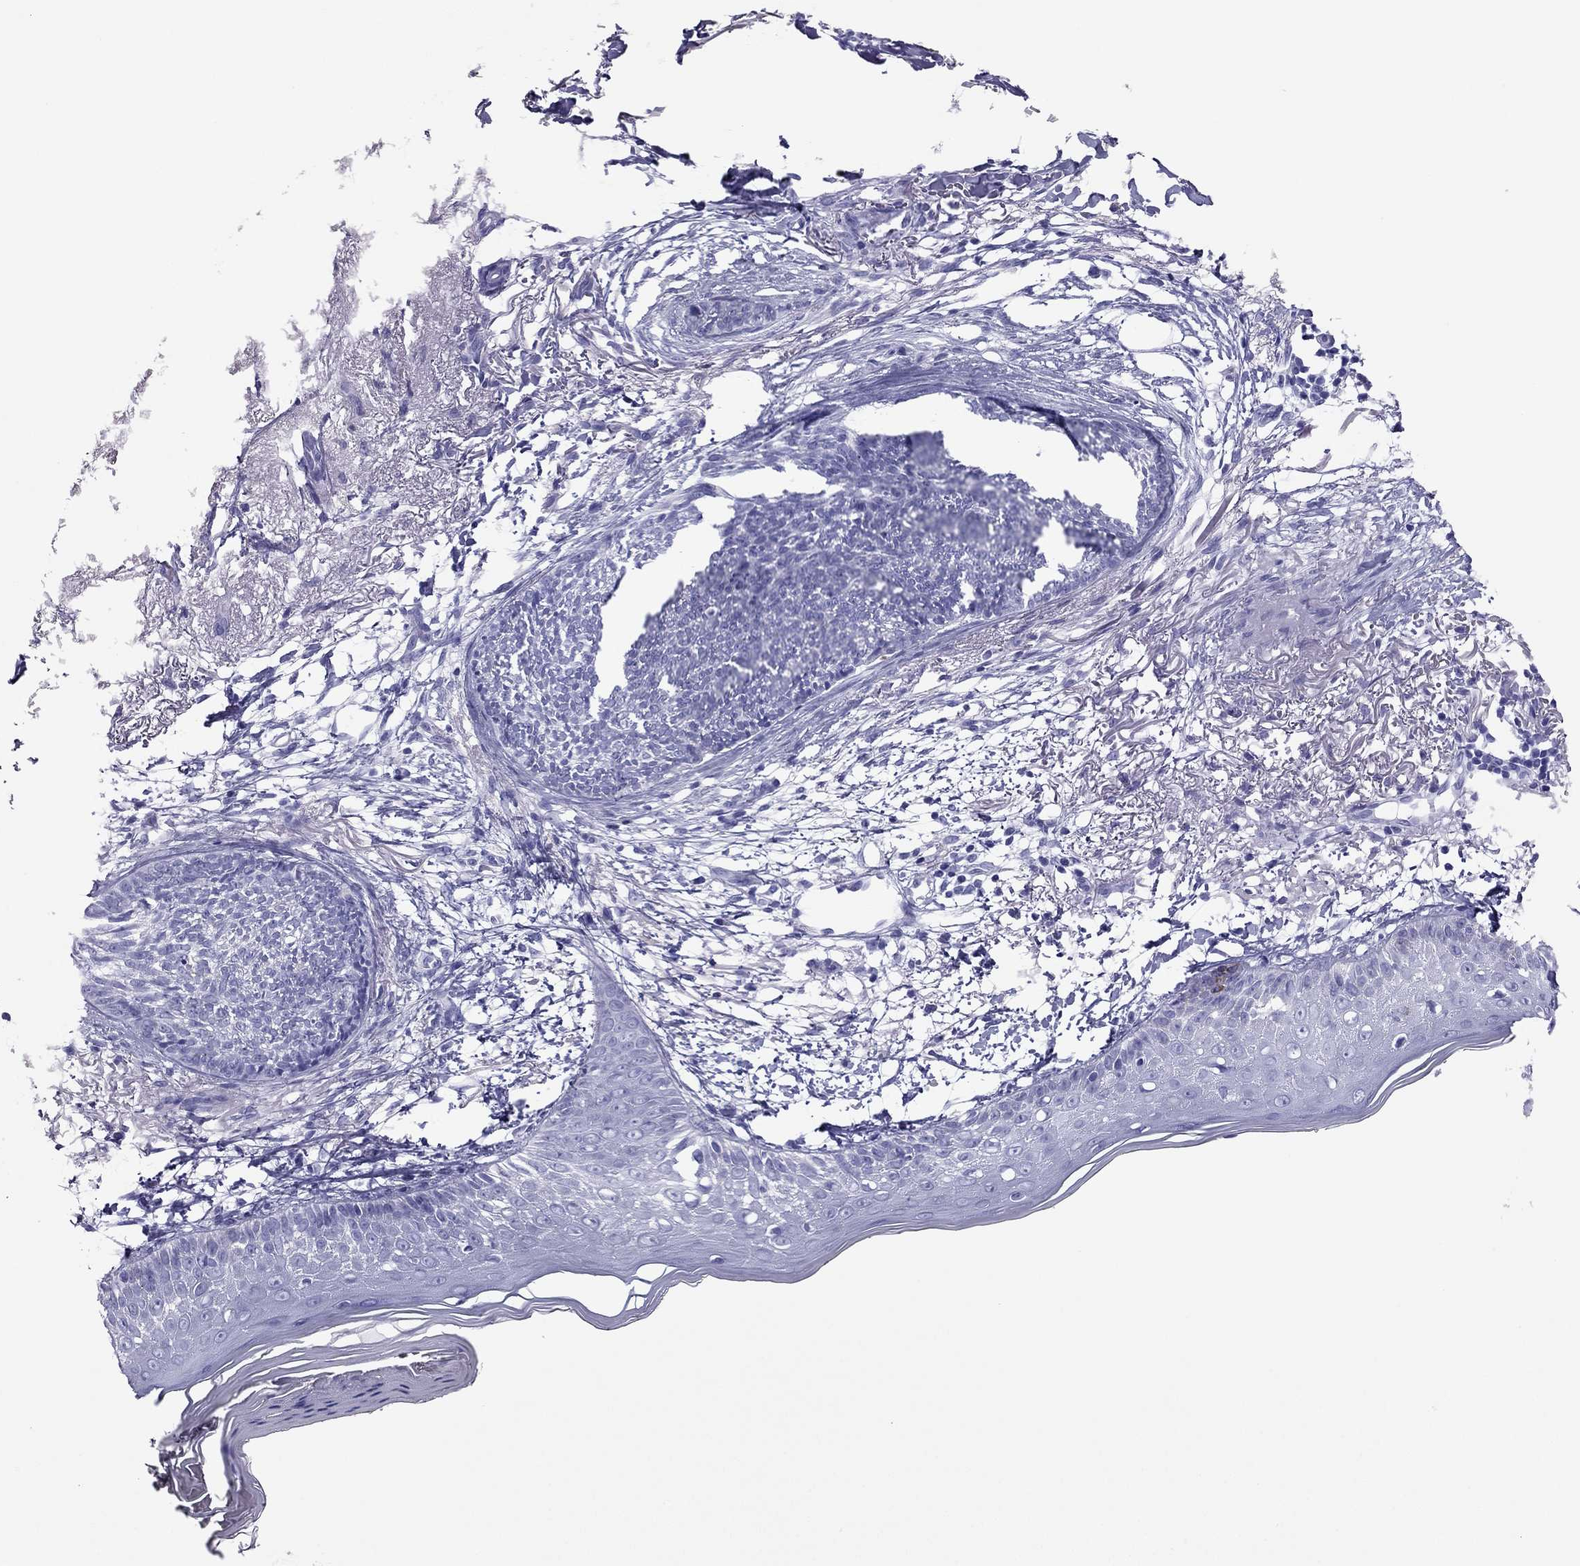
{"staining": {"intensity": "negative", "quantity": "none", "location": "none"}, "tissue": "skin cancer", "cell_type": "Tumor cells", "image_type": "cancer", "snomed": [{"axis": "morphology", "description": "Normal tissue, NOS"}, {"axis": "morphology", "description": "Basal cell carcinoma"}, {"axis": "topography", "description": "Skin"}], "caption": "Tumor cells are negative for brown protein staining in skin basal cell carcinoma.", "gene": "PDE6A", "patient": {"sex": "male", "age": 84}}